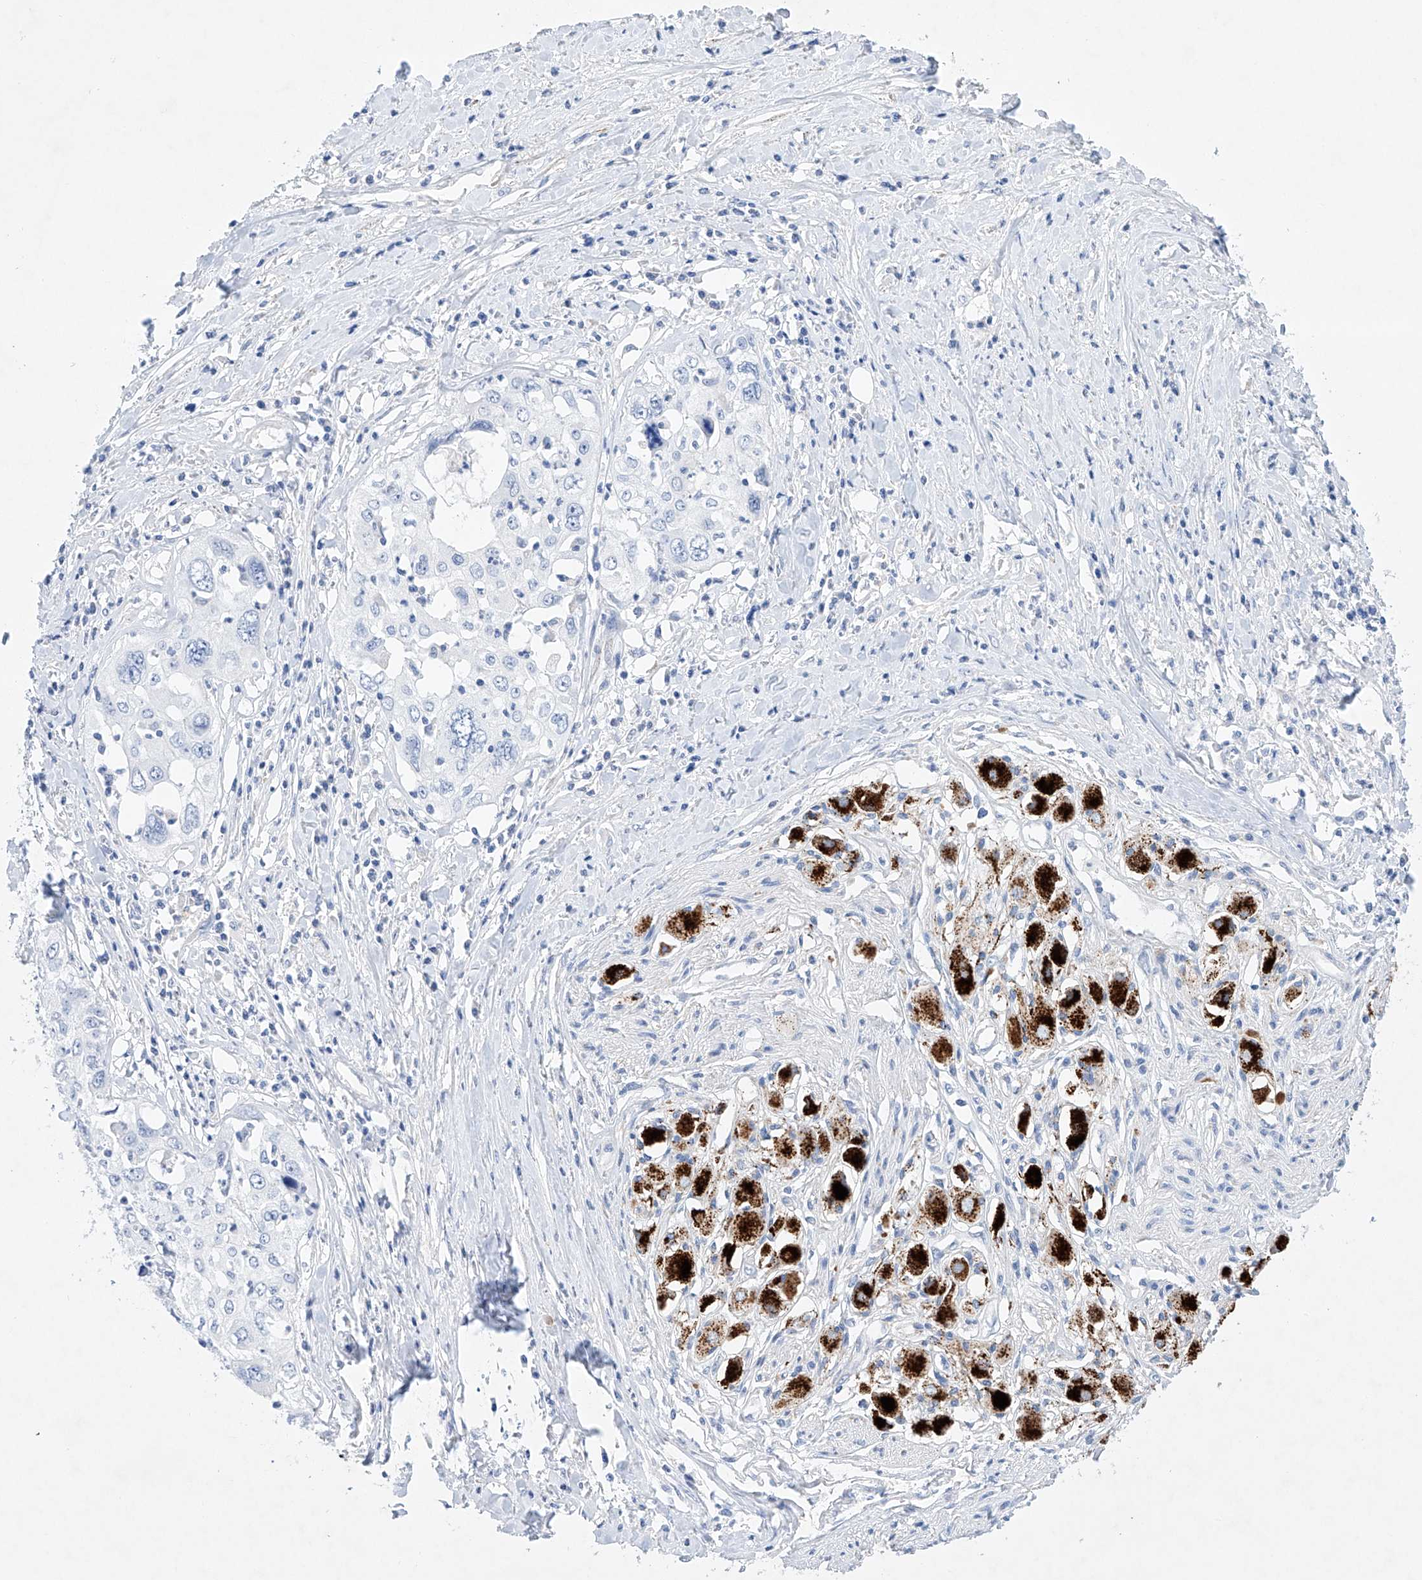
{"staining": {"intensity": "negative", "quantity": "none", "location": "none"}, "tissue": "cervical cancer", "cell_type": "Tumor cells", "image_type": "cancer", "snomed": [{"axis": "morphology", "description": "Squamous cell carcinoma, NOS"}, {"axis": "topography", "description": "Cervix"}], "caption": "Tumor cells are negative for protein expression in human cervical cancer (squamous cell carcinoma).", "gene": "LURAP1", "patient": {"sex": "female", "age": 31}}